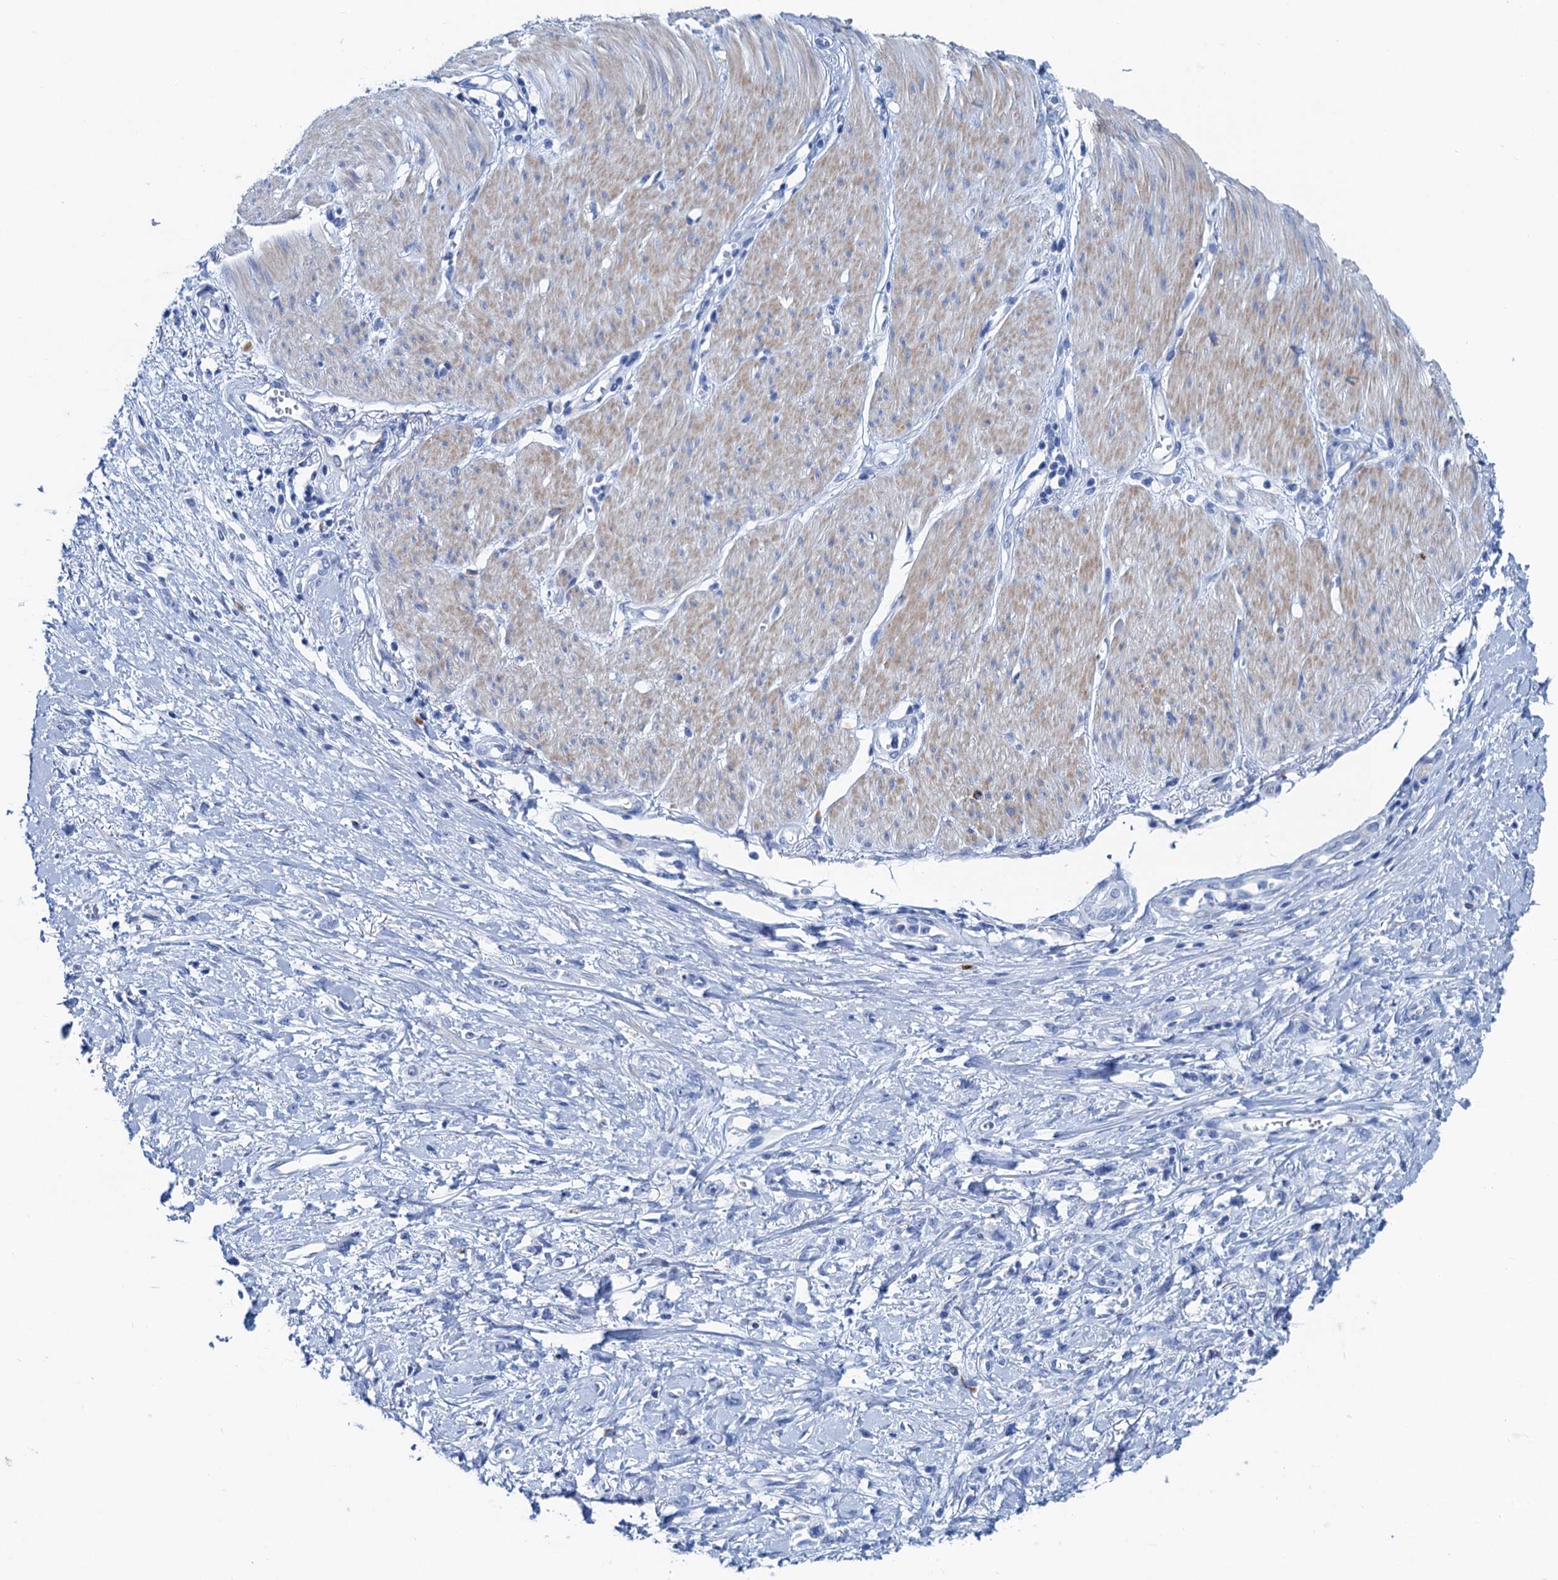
{"staining": {"intensity": "negative", "quantity": "none", "location": "none"}, "tissue": "stomach cancer", "cell_type": "Tumor cells", "image_type": "cancer", "snomed": [{"axis": "morphology", "description": "Adenocarcinoma, NOS"}, {"axis": "topography", "description": "Stomach"}], "caption": "Tumor cells show no significant expression in stomach adenocarcinoma.", "gene": "NLRP10", "patient": {"sex": "female", "age": 76}}